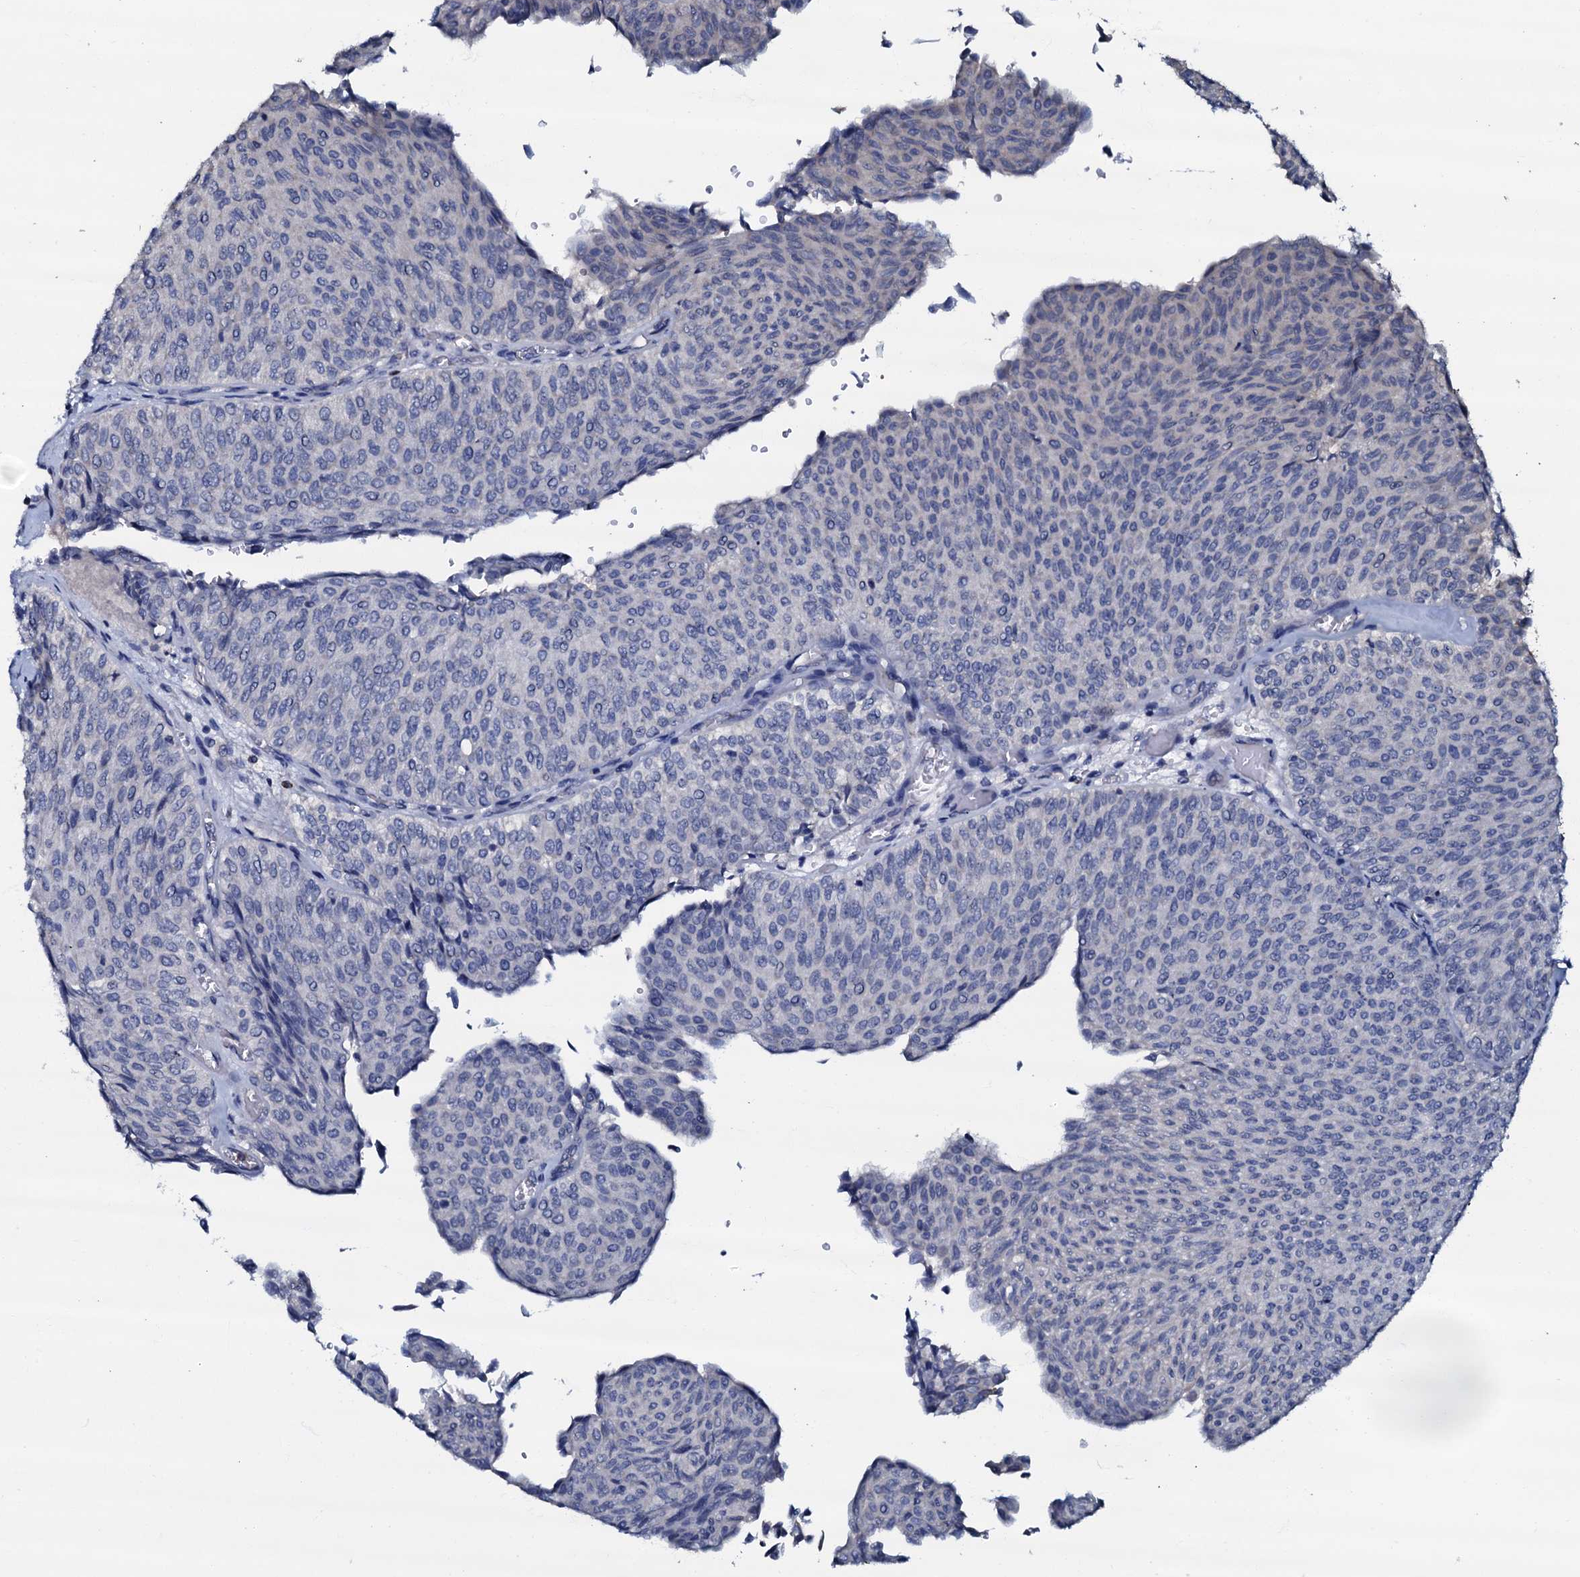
{"staining": {"intensity": "negative", "quantity": "none", "location": "none"}, "tissue": "urothelial cancer", "cell_type": "Tumor cells", "image_type": "cancer", "snomed": [{"axis": "morphology", "description": "Urothelial carcinoma, Low grade"}, {"axis": "topography", "description": "Urinary bladder"}], "caption": "Immunohistochemistry (IHC) of human urothelial cancer reveals no expression in tumor cells. (Stains: DAB immunohistochemistry with hematoxylin counter stain, Microscopy: brightfield microscopy at high magnification).", "gene": "CPNE2", "patient": {"sex": "male", "age": 78}}